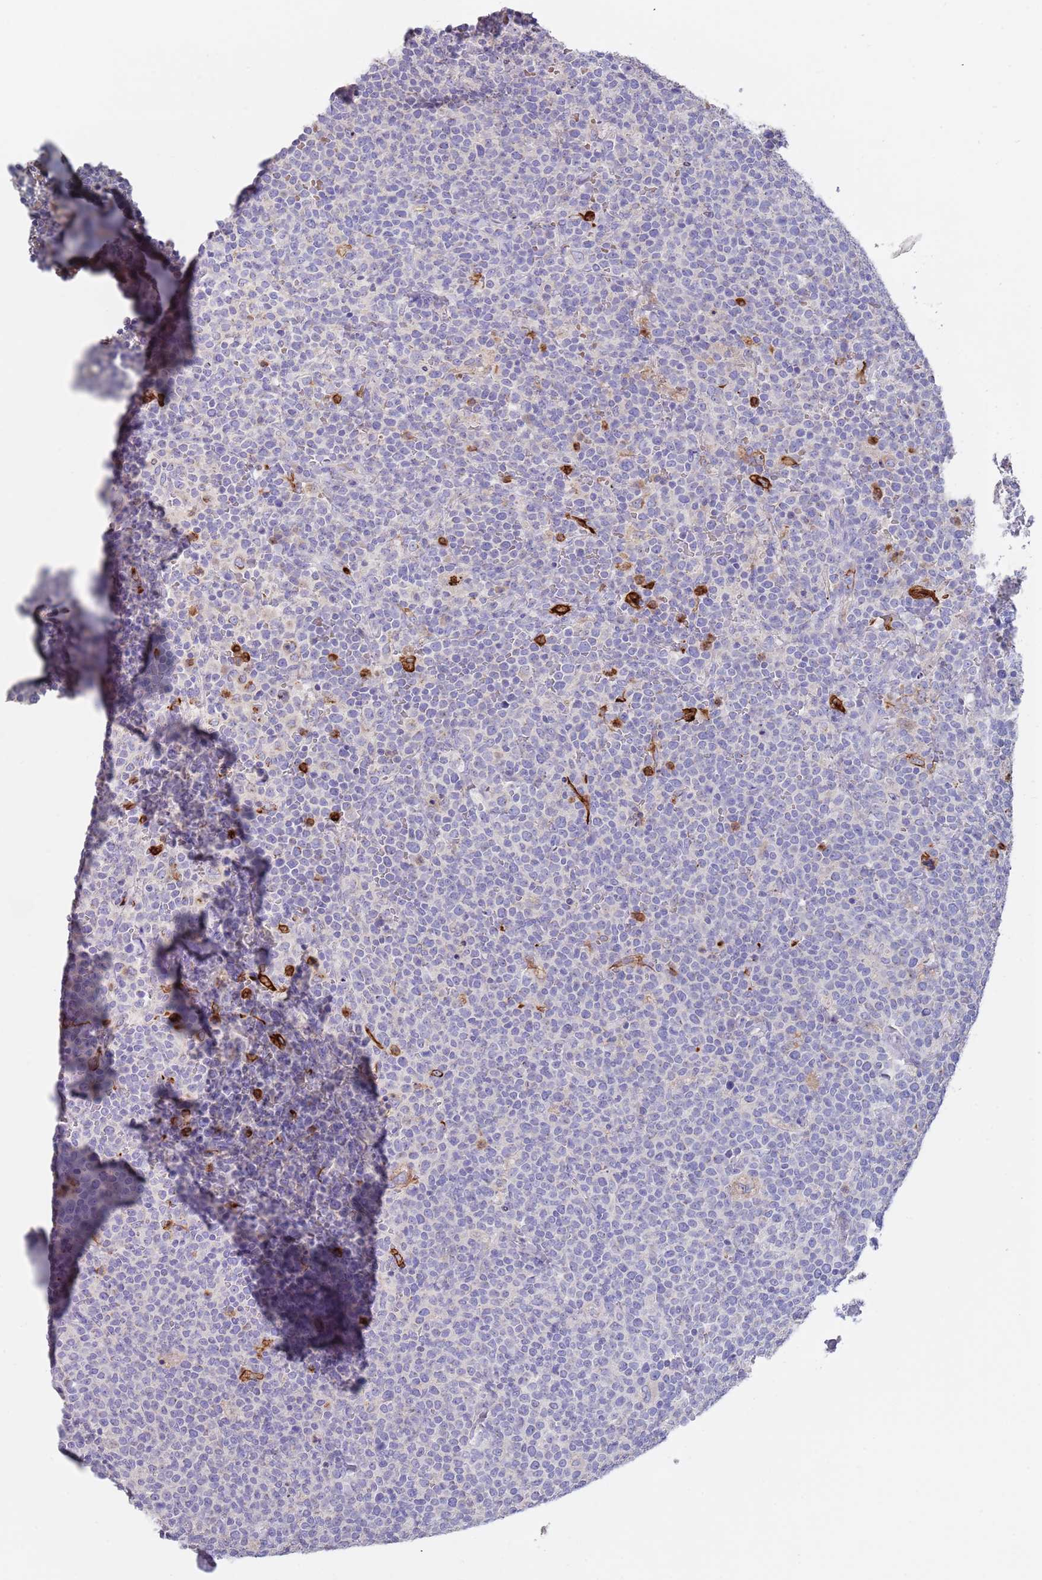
{"staining": {"intensity": "negative", "quantity": "none", "location": "none"}, "tissue": "lymphoma", "cell_type": "Tumor cells", "image_type": "cancer", "snomed": [{"axis": "morphology", "description": "Malignant lymphoma, non-Hodgkin's type, High grade"}, {"axis": "topography", "description": "Lymph node"}], "caption": "Immunohistochemistry photomicrograph of neoplastic tissue: high-grade malignant lymphoma, non-Hodgkin's type stained with DAB reveals no significant protein expression in tumor cells.", "gene": "TMEM251", "patient": {"sex": "male", "age": 61}}